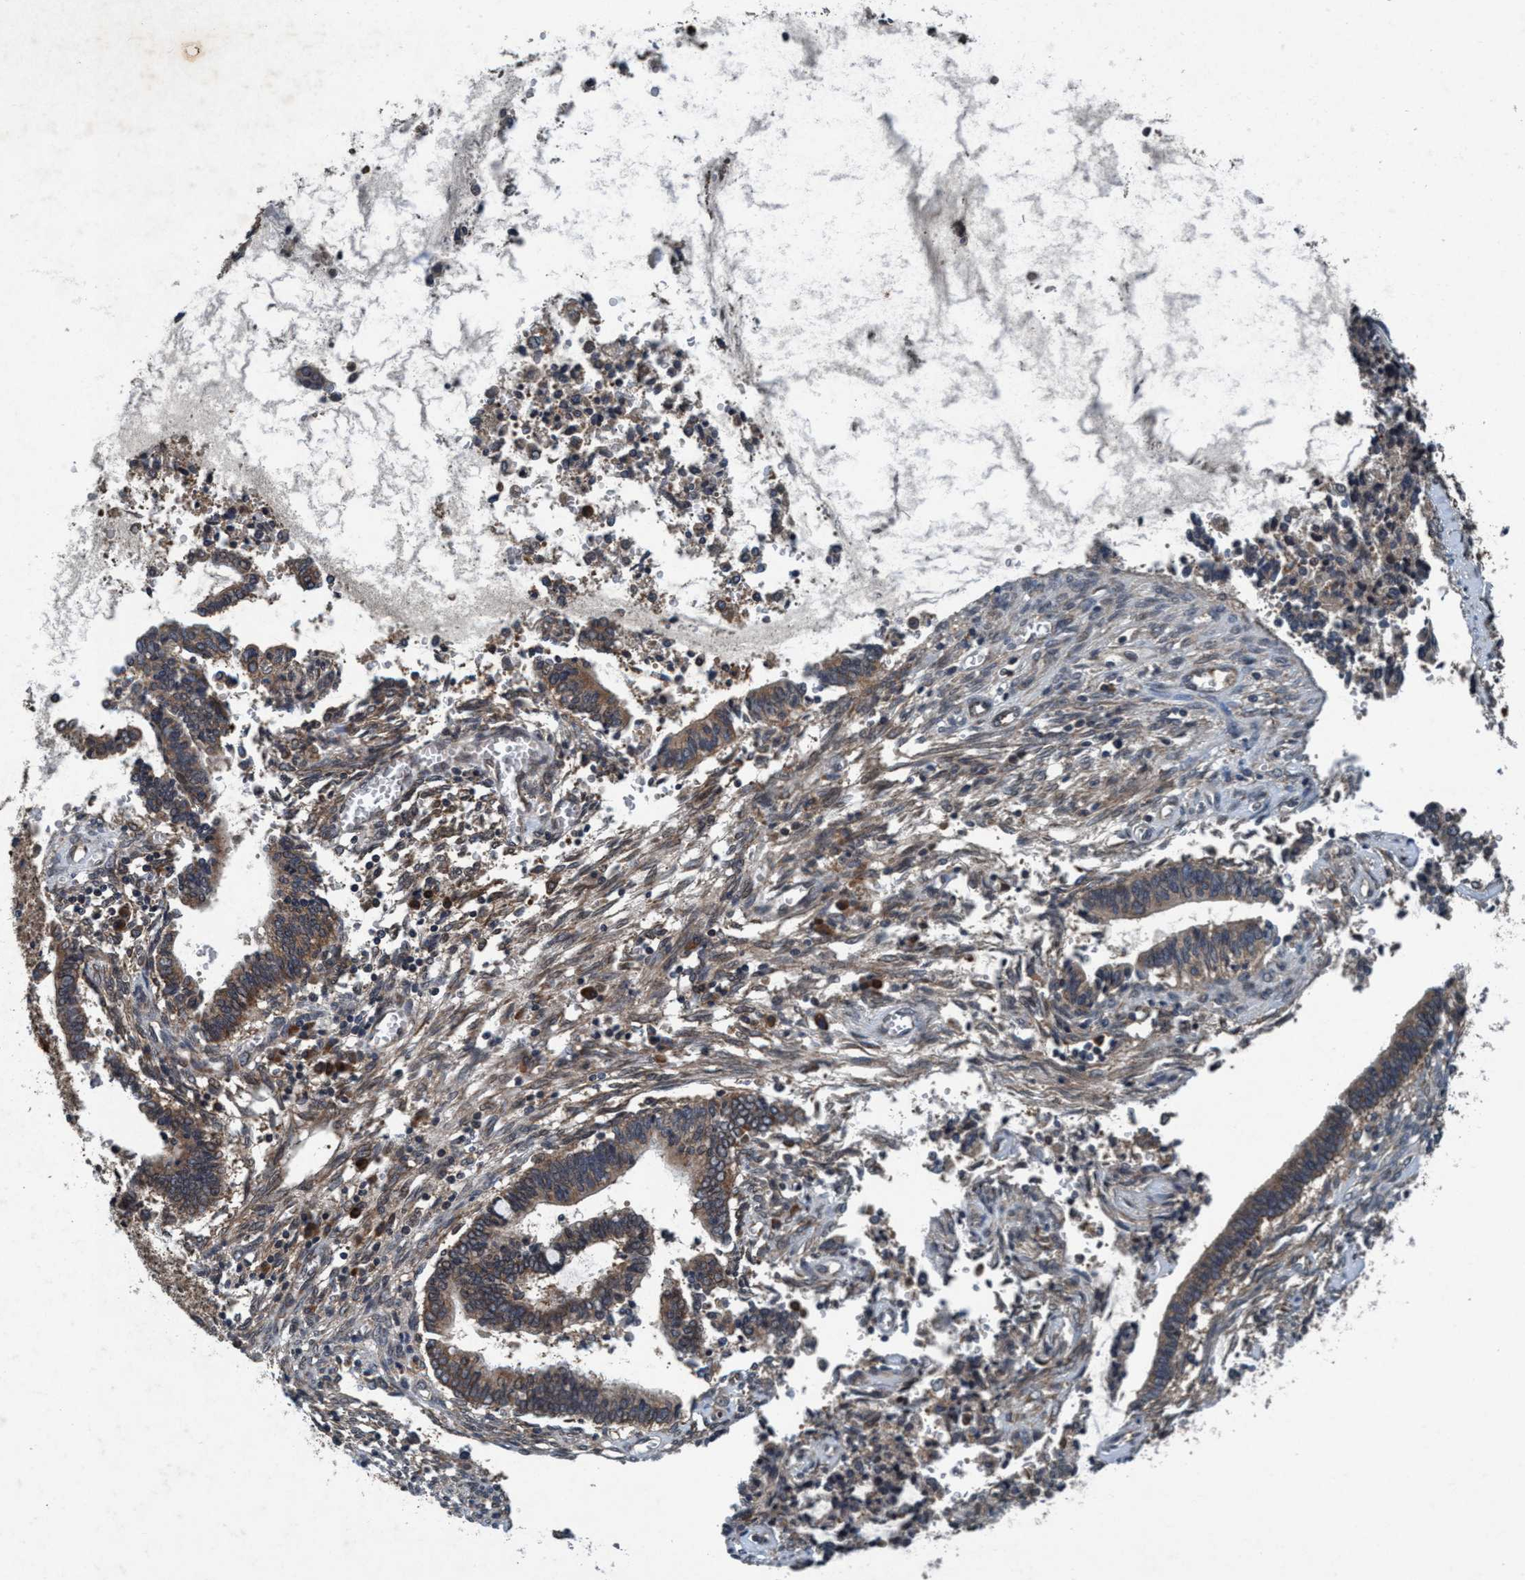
{"staining": {"intensity": "weak", "quantity": ">75%", "location": "cytoplasmic/membranous"}, "tissue": "cervical cancer", "cell_type": "Tumor cells", "image_type": "cancer", "snomed": [{"axis": "morphology", "description": "Adenocarcinoma, NOS"}, {"axis": "topography", "description": "Cervix"}], "caption": "Cervical cancer stained with a brown dye exhibits weak cytoplasmic/membranous positive expression in about >75% of tumor cells.", "gene": "AKT1S1", "patient": {"sex": "female", "age": 44}}